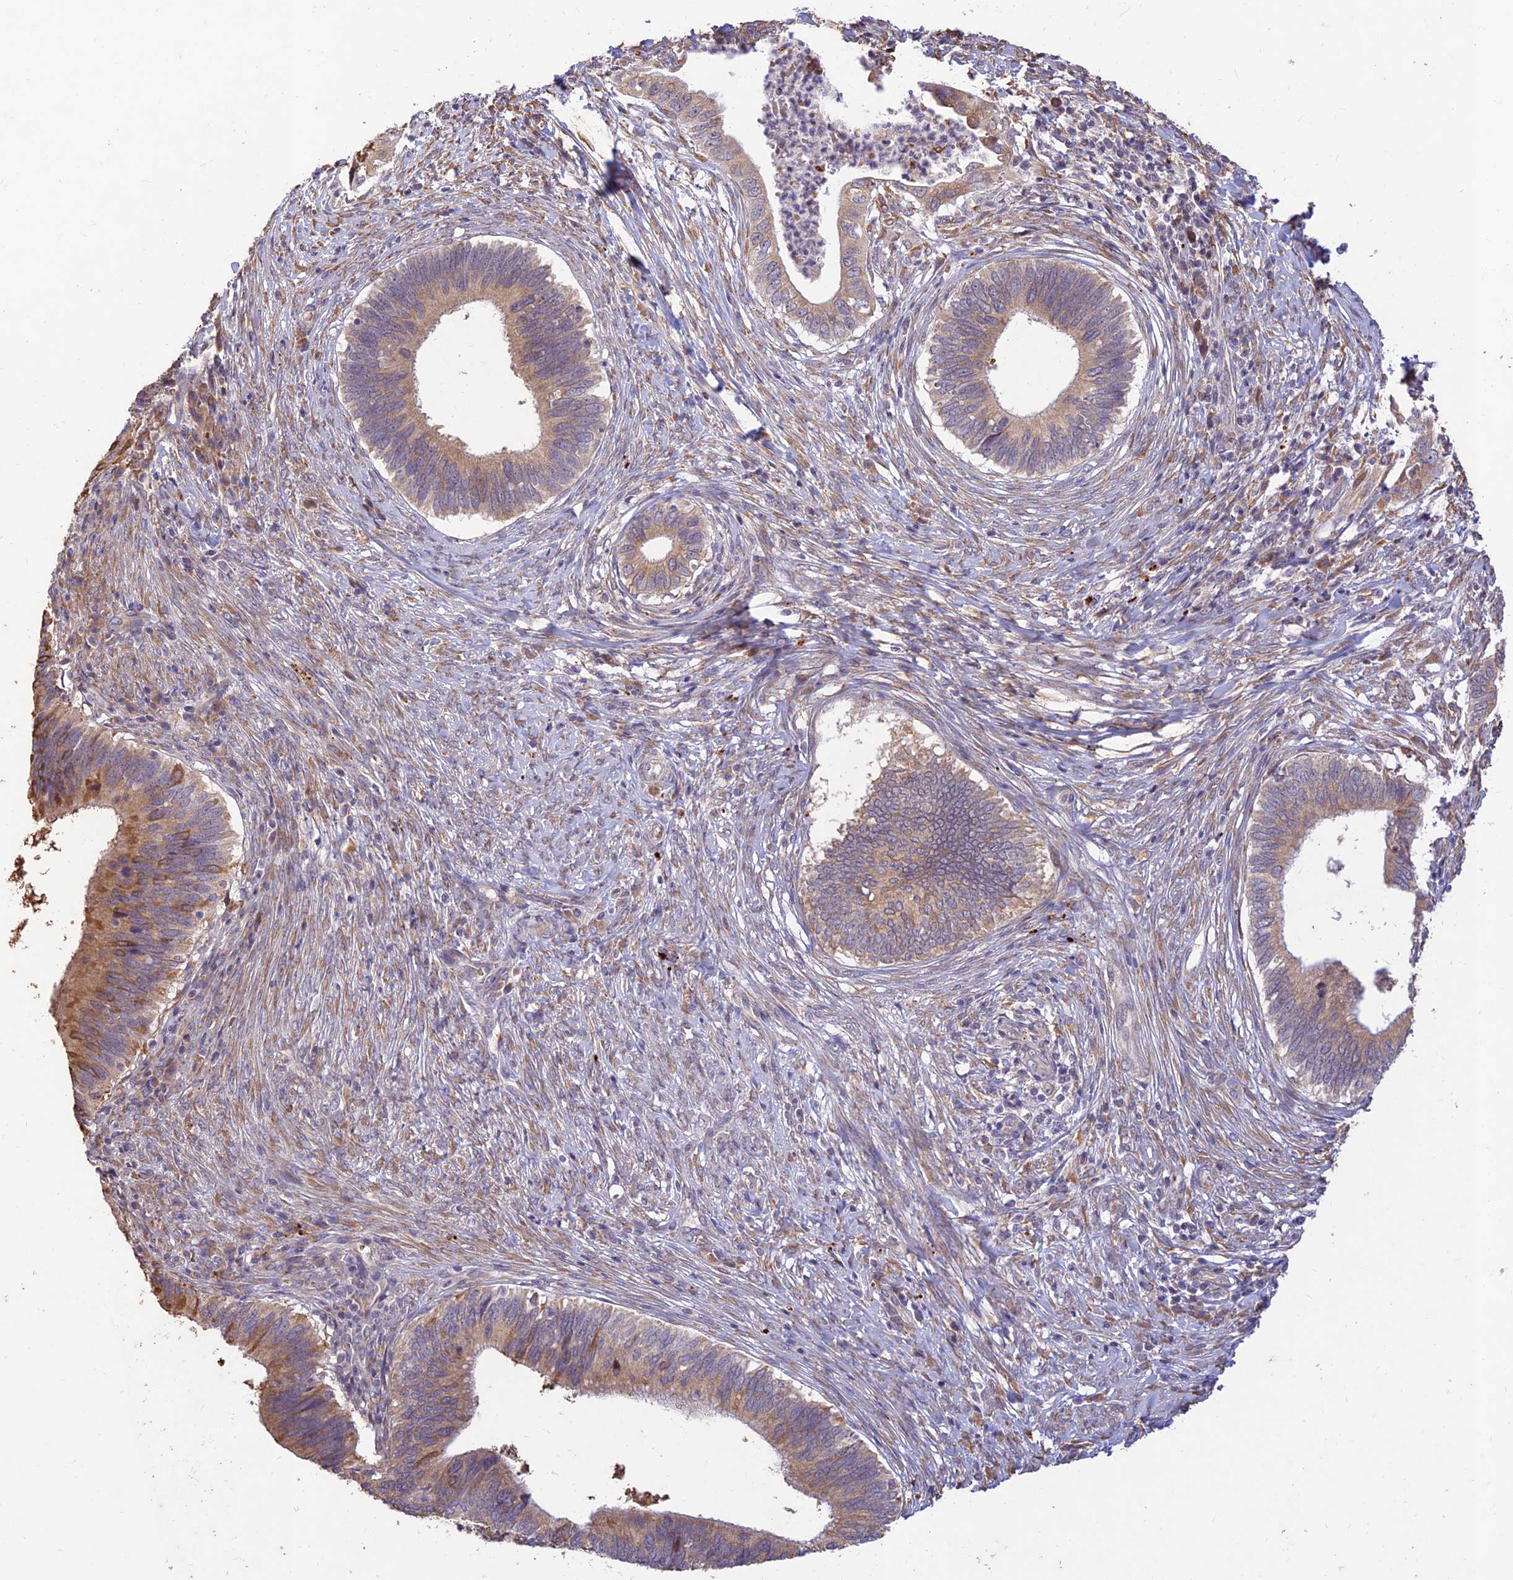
{"staining": {"intensity": "weak", "quantity": ">75%", "location": "cytoplasmic/membranous"}, "tissue": "cervical cancer", "cell_type": "Tumor cells", "image_type": "cancer", "snomed": [{"axis": "morphology", "description": "Adenocarcinoma, NOS"}, {"axis": "topography", "description": "Cervix"}], "caption": "High-magnification brightfield microscopy of cervical cancer (adenocarcinoma) stained with DAB (3,3'-diaminobenzidine) (brown) and counterstained with hematoxylin (blue). tumor cells exhibit weak cytoplasmic/membranous positivity is present in about>75% of cells.", "gene": "PPP1R11", "patient": {"sex": "female", "age": 42}}